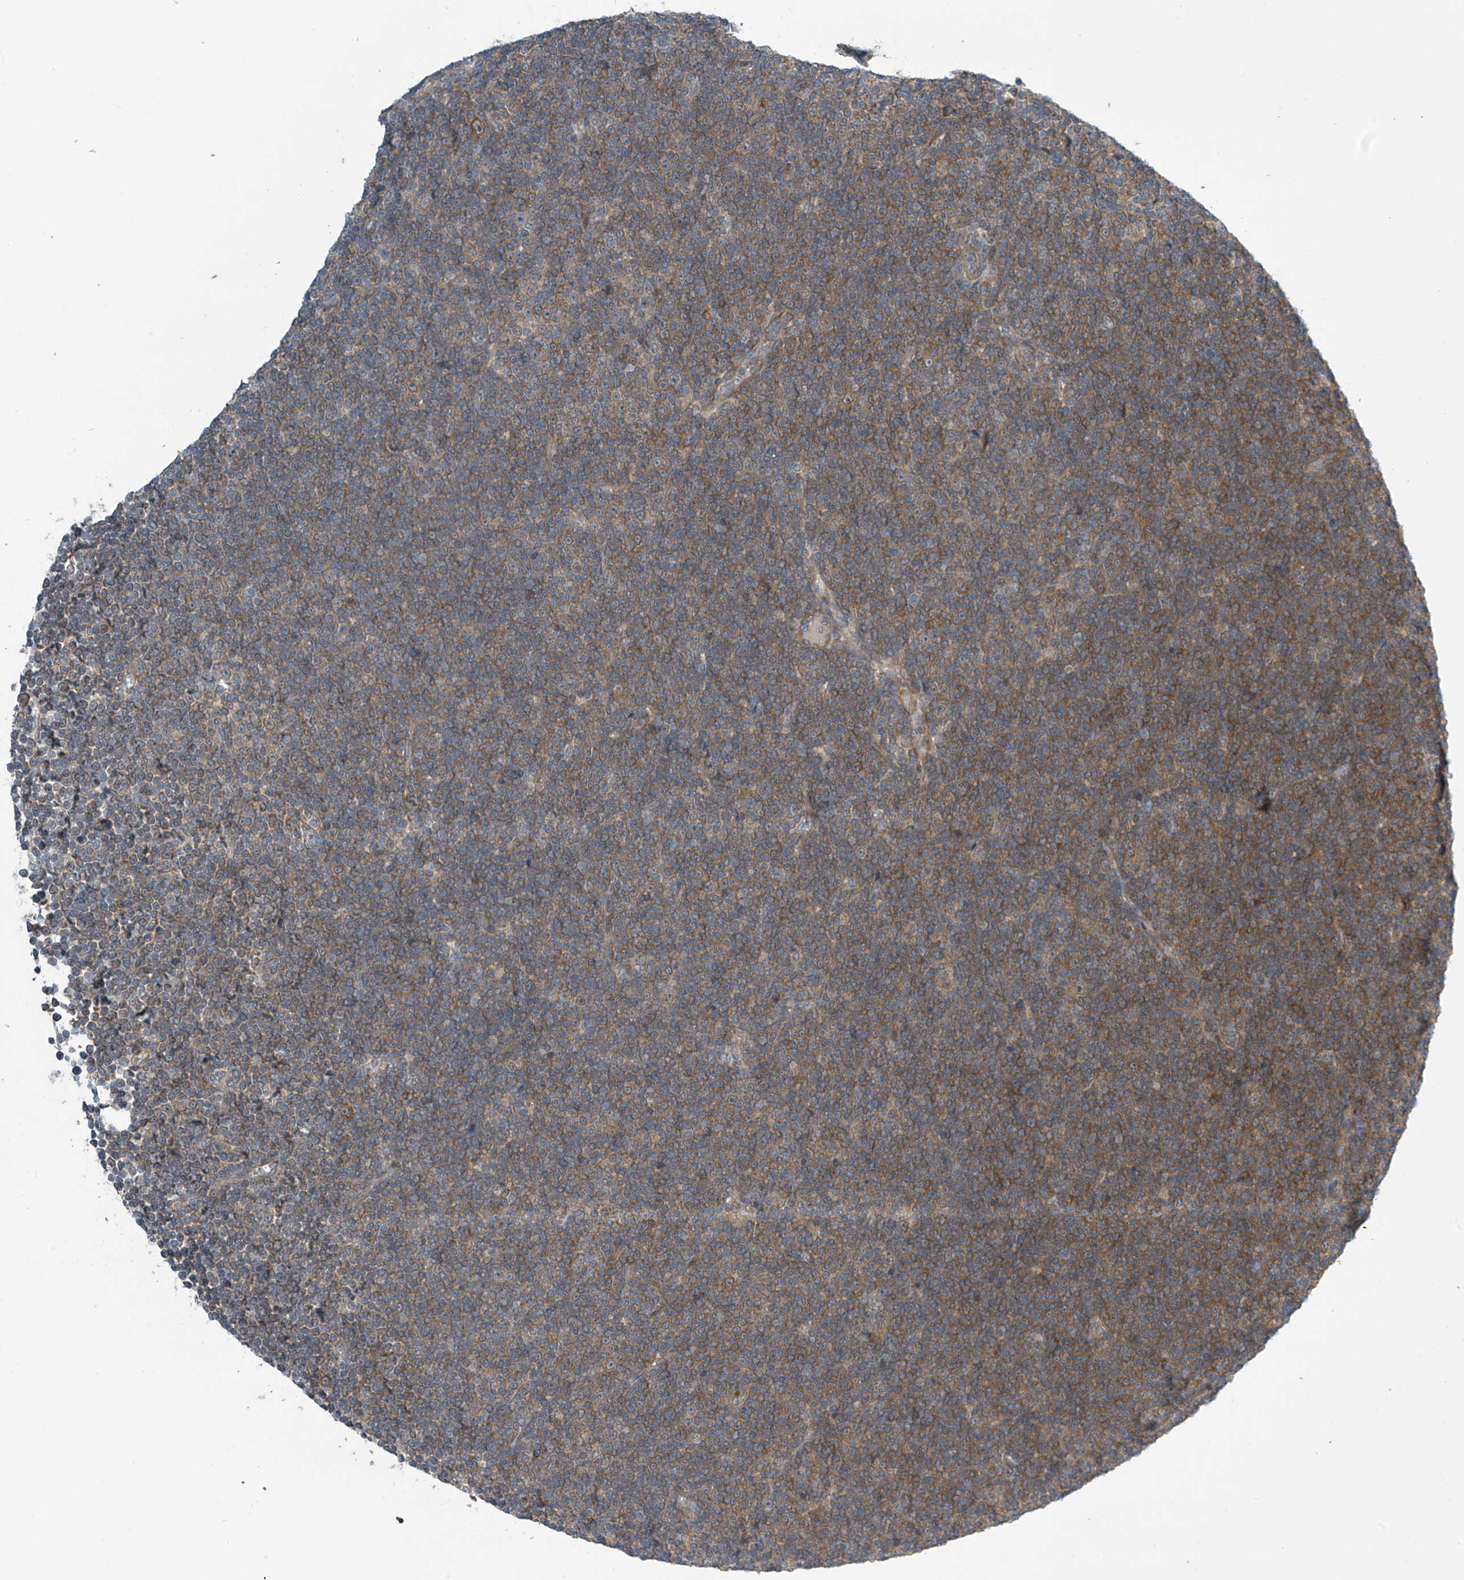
{"staining": {"intensity": "weak", "quantity": ">75%", "location": "cytoplasmic/membranous"}, "tissue": "lymphoma", "cell_type": "Tumor cells", "image_type": "cancer", "snomed": [{"axis": "morphology", "description": "Malignant lymphoma, non-Hodgkin's type, Low grade"}, {"axis": "topography", "description": "Lymph node"}], "caption": "The image shows a brown stain indicating the presence of a protein in the cytoplasmic/membranous of tumor cells in low-grade malignant lymphoma, non-Hodgkin's type.", "gene": "FSD1L", "patient": {"sex": "female", "age": 67}}